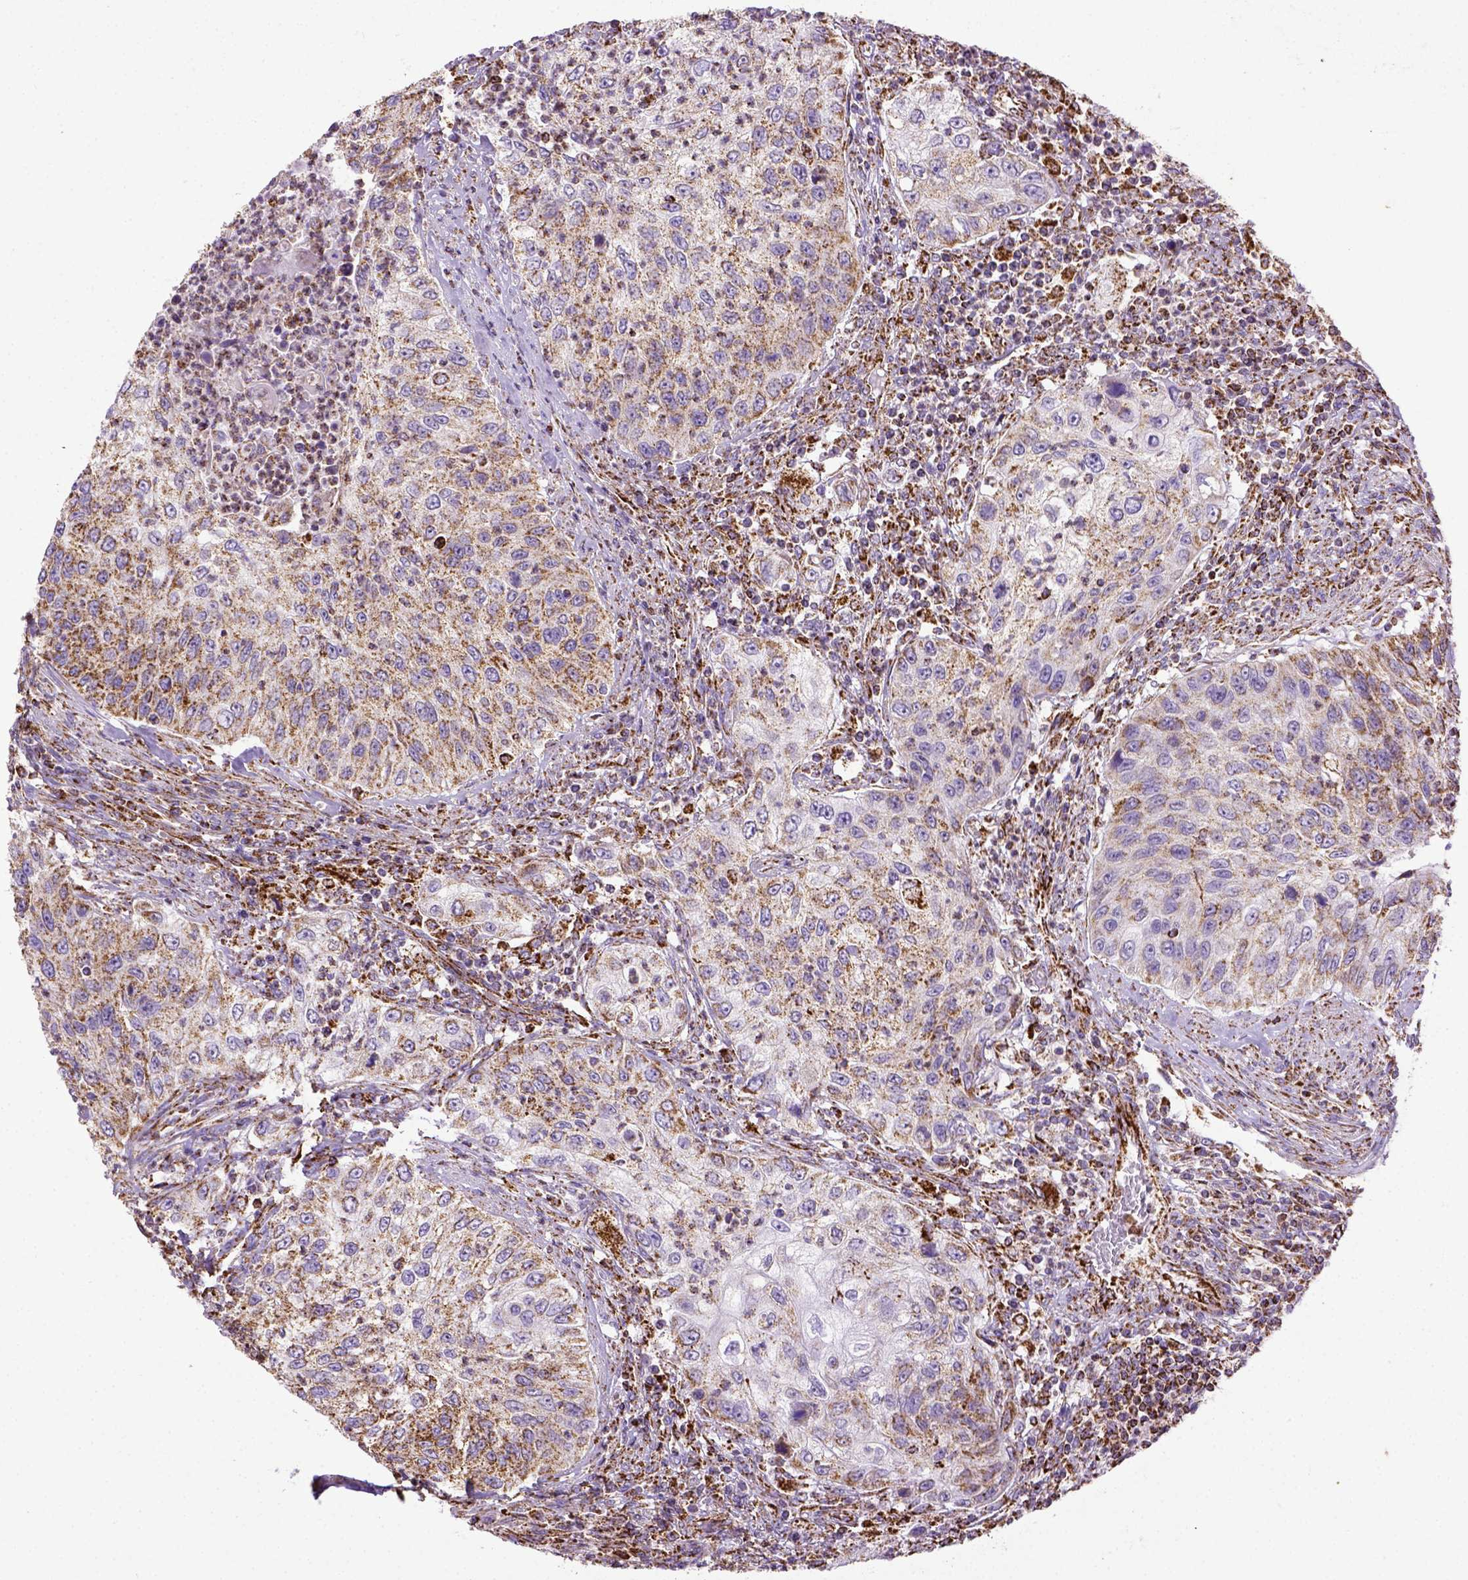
{"staining": {"intensity": "moderate", "quantity": ">75%", "location": "cytoplasmic/membranous"}, "tissue": "urothelial cancer", "cell_type": "Tumor cells", "image_type": "cancer", "snomed": [{"axis": "morphology", "description": "Urothelial carcinoma, High grade"}, {"axis": "topography", "description": "Urinary bladder"}], "caption": "This is an image of immunohistochemistry (IHC) staining of urothelial cancer, which shows moderate positivity in the cytoplasmic/membranous of tumor cells.", "gene": "MT-CO1", "patient": {"sex": "female", "age": 60}}